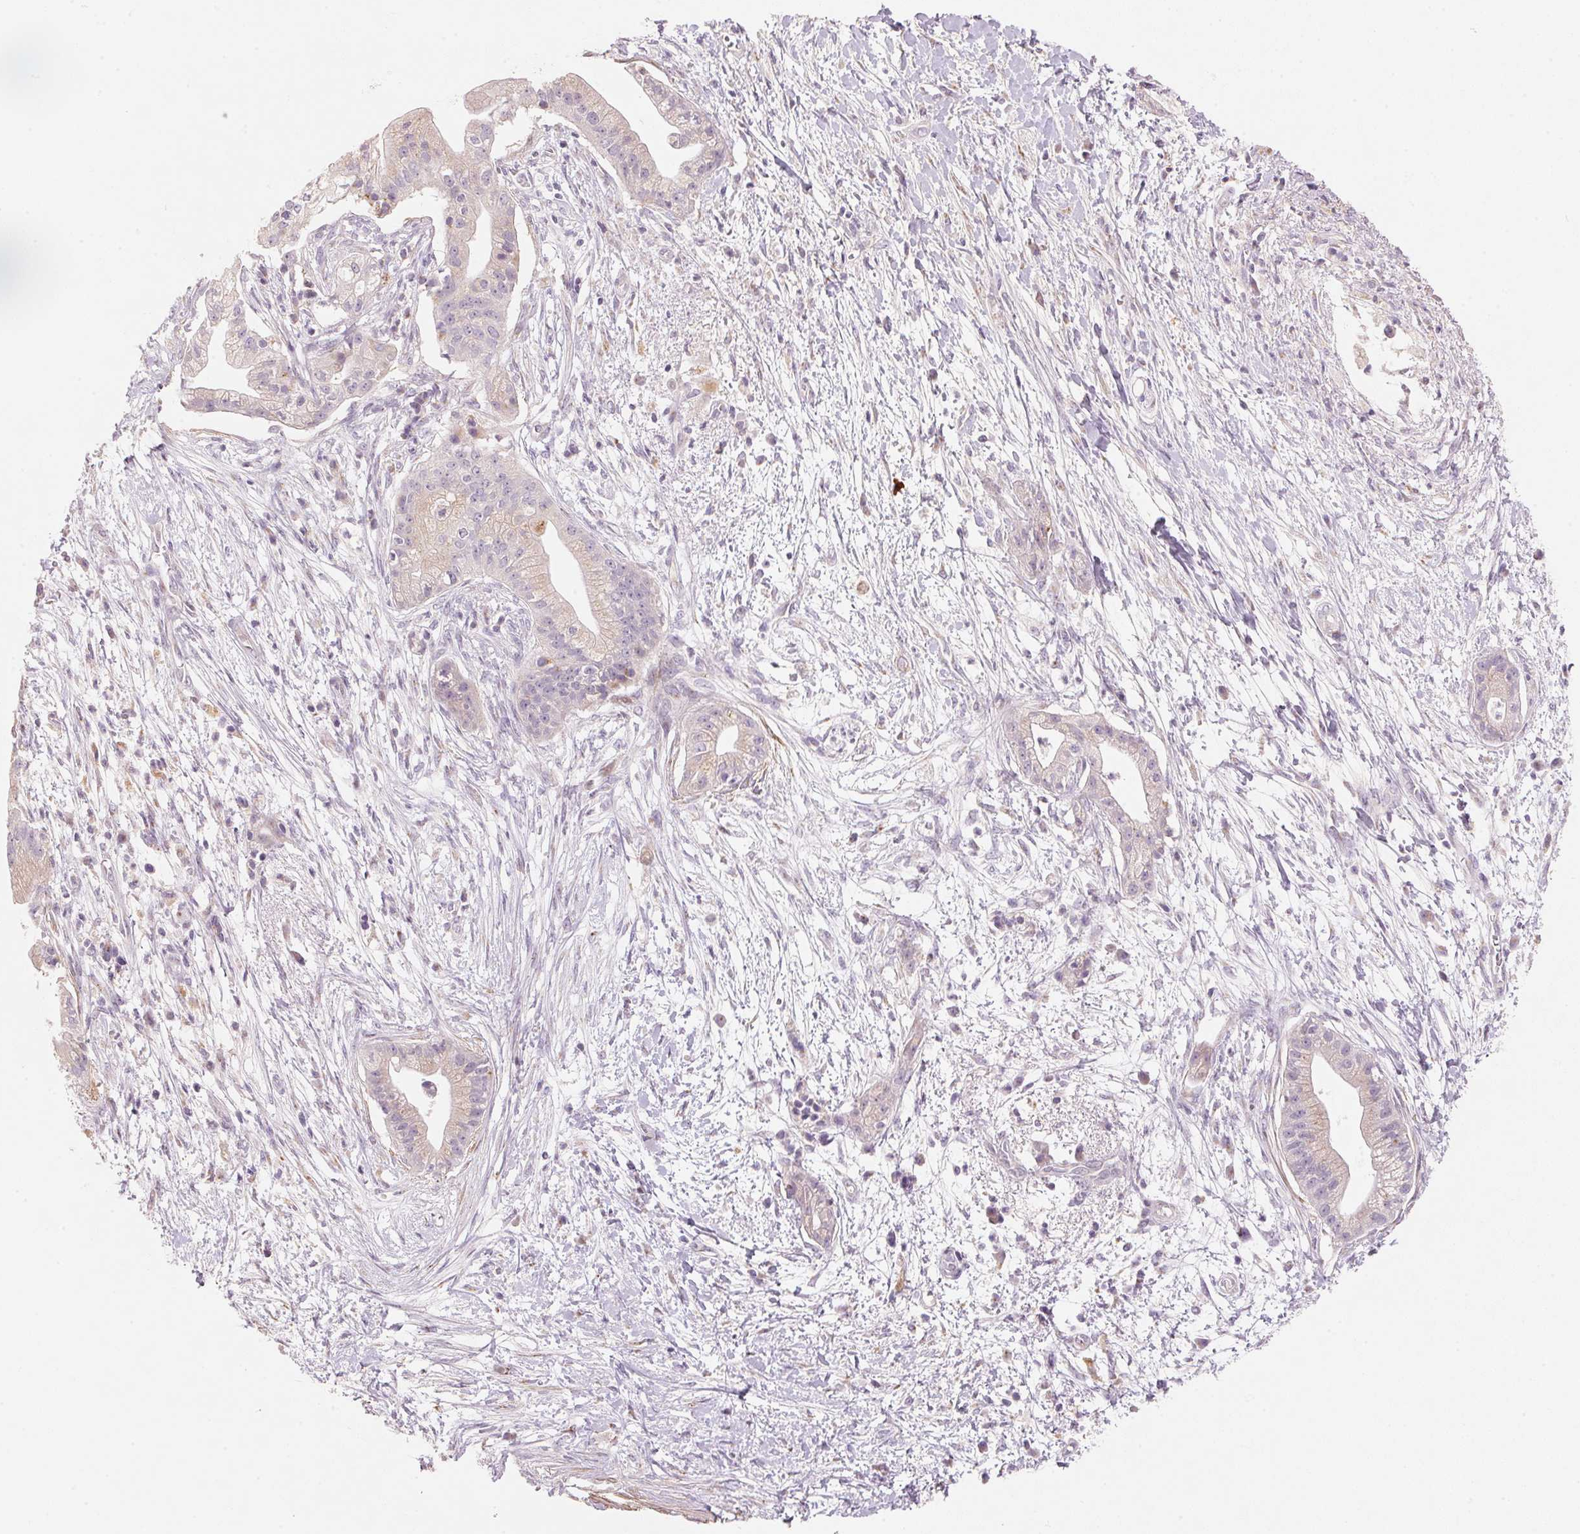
{"staining": {"intensity": "weak", "quantity": "<25%", "location": "cytoplasmic/membranous"}, "tissue": "pancreatic cancer", "cell_type": "Tumor cells", "image_type": "cancer", "snomed": [{"axis": "morphology", "description": "Normal tissue, NOS"}, {"axis": "morphology", "description": "Adenocarcinoma, NOS"}, {"axis": "topography", "description": "Lymph node"}, {"axis": "topography", "description": "Pancreas"}], "caption": "Tumor cells show no significant protein staining in pancreatic adenocarcinoma.", "gene": "DRAM2", "patient": {"sex": "female", "age": 58}}